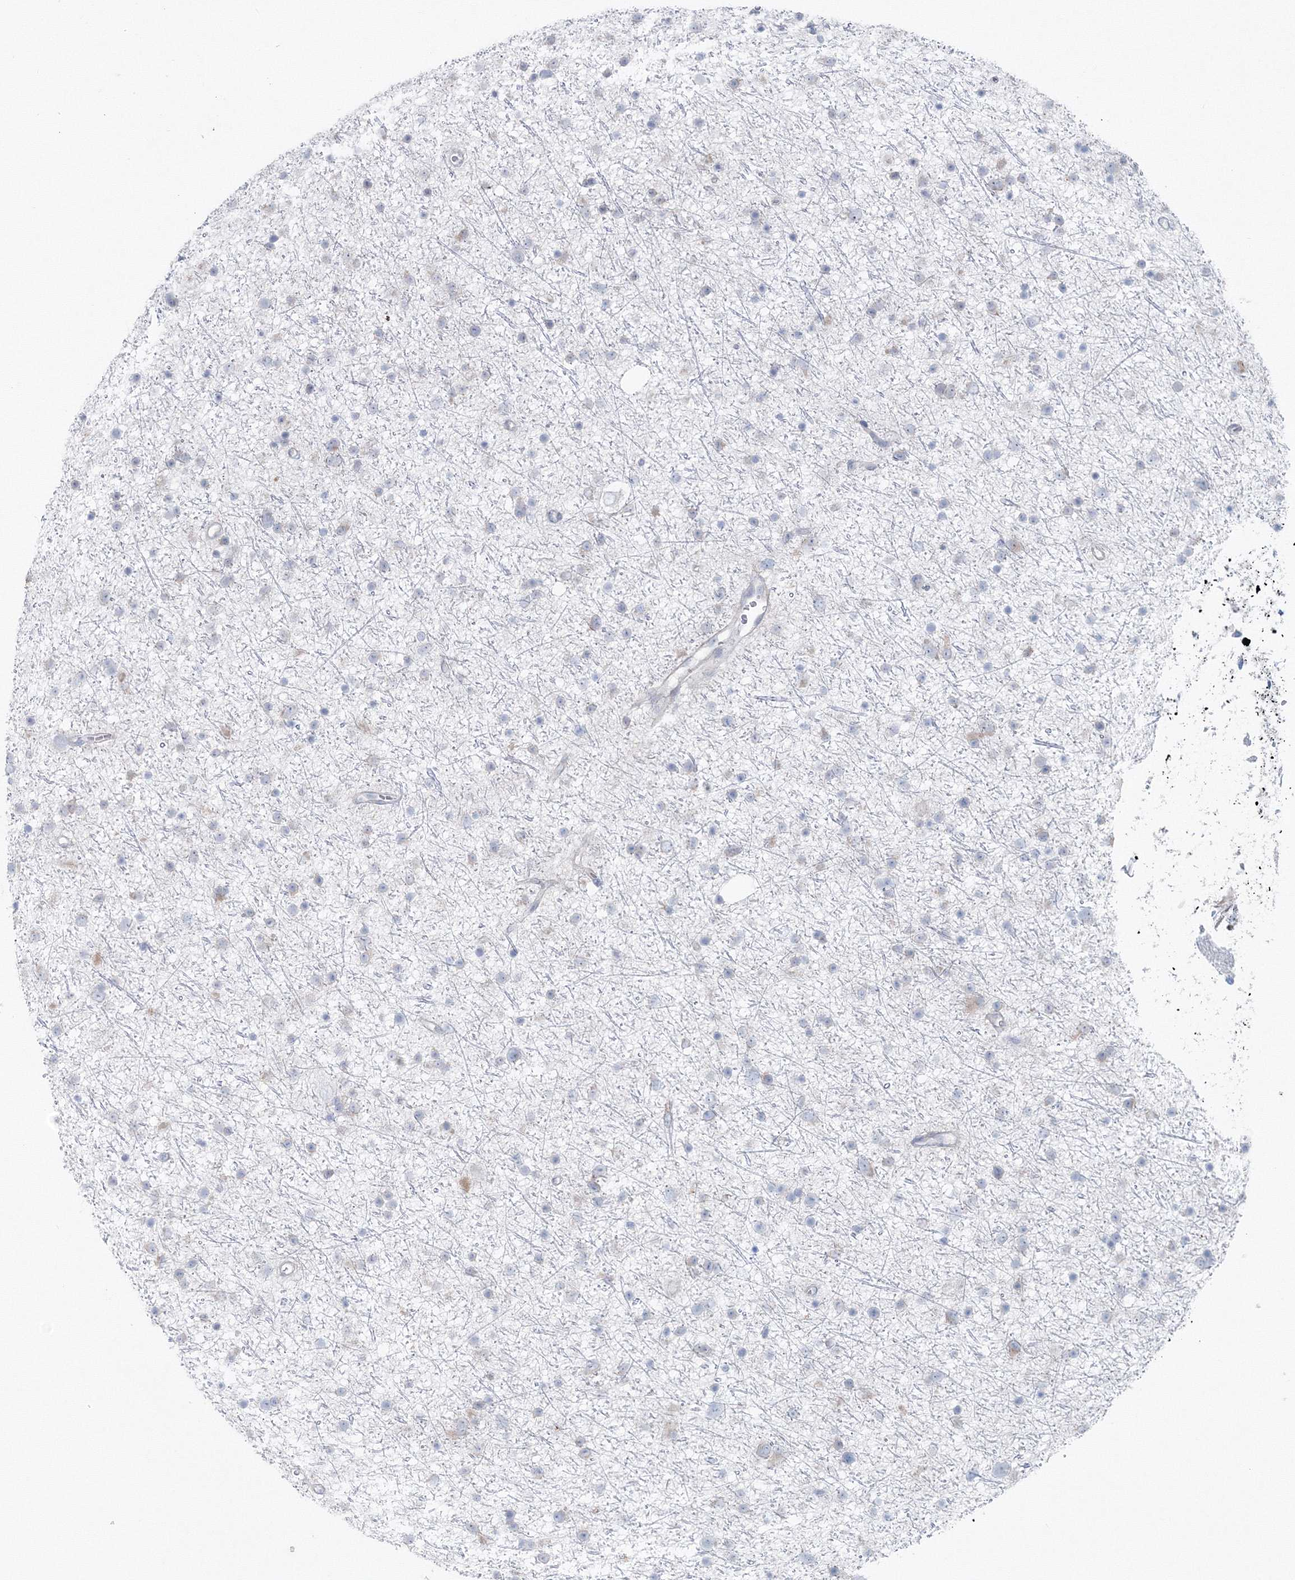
{"staining": {"intensity": "negative", "quantity": "none", "location": "none"}, "tissue": "glioma", "cell_type": "Tumor cells", "image_type": "cancer", "snomed": [{"axis": "morphology", "description": "Glioma, malignant, Low grade"}, {"axis": "topography", "description": "Cerebral cortex"}], "caption": "DAB (3,3'-diaminobenzidine) immunohistochemical staining of human glioma shows no significant staining in tumor cells.", "gene": "RCN1", "patient": {"sex": "female", "age": 39}}